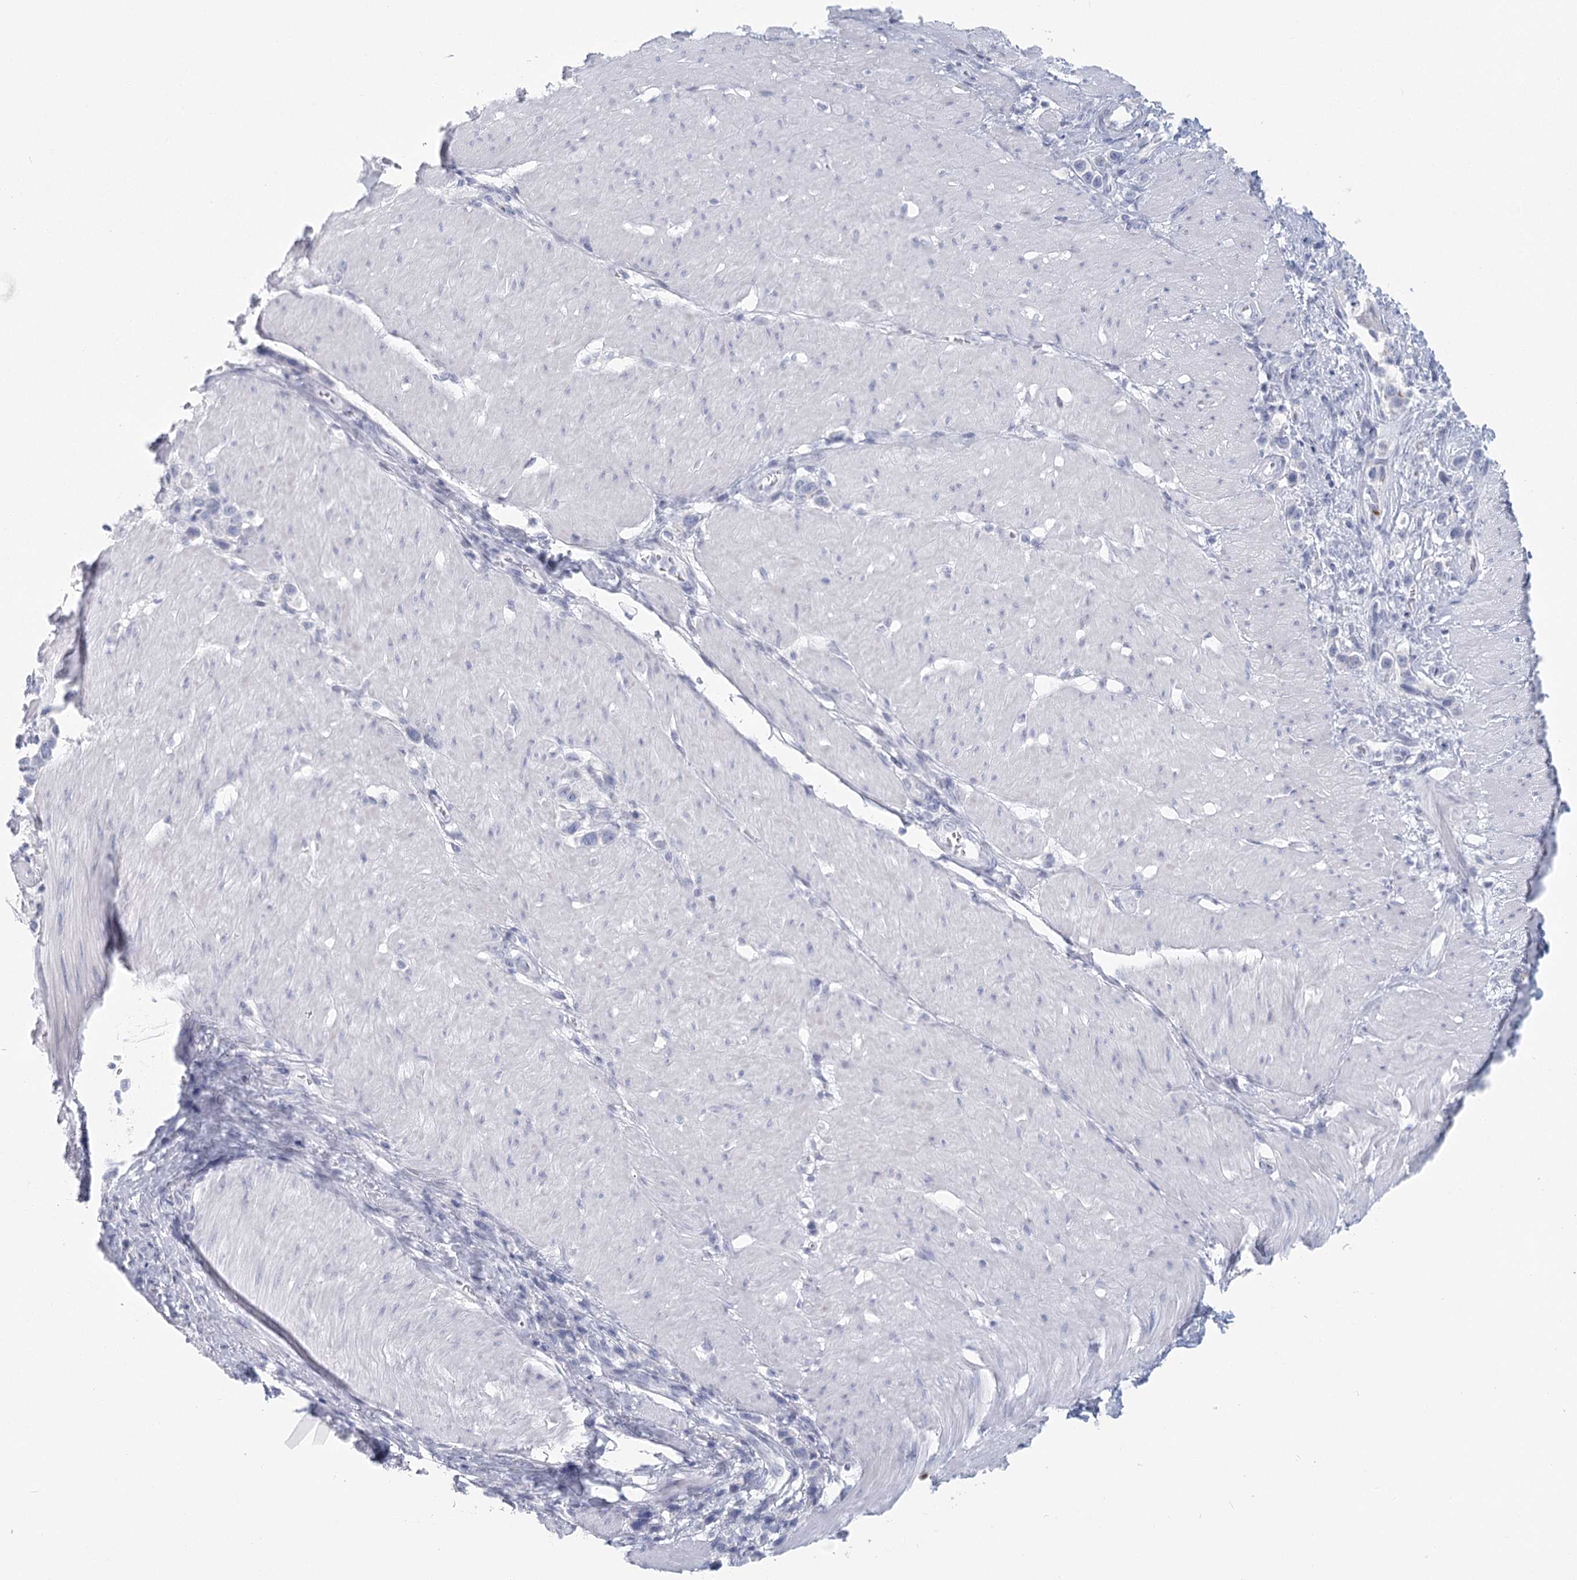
{"staining": {"intensity": "negative", "quantity": "none", "location": "none"}, "tissue": "stomach cancer", "cell_type": "Tumor cells", "image_type": "cancer", "snomed": [{"axis": "morphology", "description": "Normal tissue, NOS"}, {"axis": "morphology", "description": "Adenocarcinoma, NOS"}, {"axis": "topography", "description": "Stomach, upper"}, {"axis": "topography", "description": "Stomach"}], "caption": "Immunohistochemistry micrograph of neoplastic tissue: human adenocarcinoma (stomach) stained with DAB (3,3'-diaminobenzidine) displays no significant protein staining in tumor cells.", "gene": "WNT8B", "patient": {"sex": "female", "age": 65}}